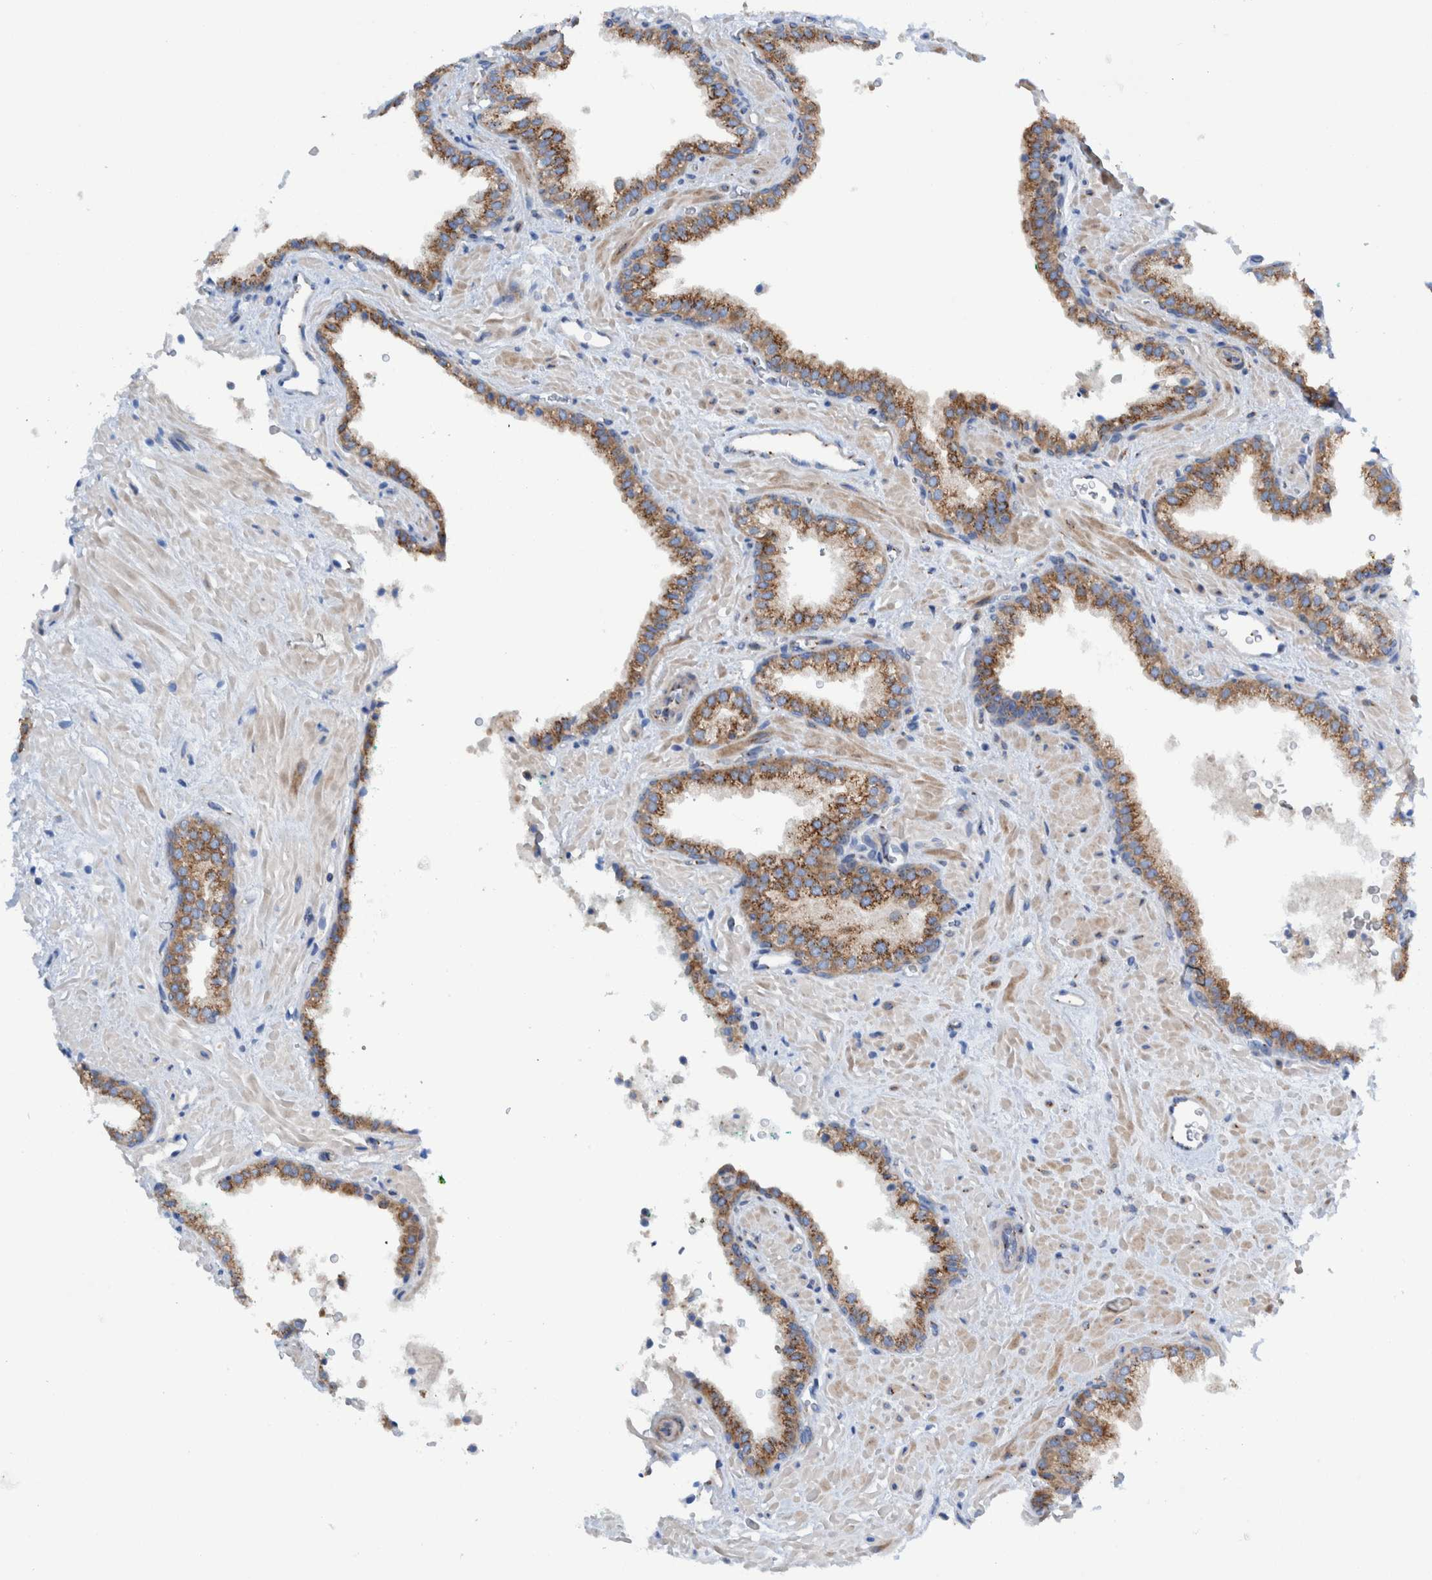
{"staining": {"intensity": "moderate", "quantity": ">75%", "location": "cytoplasmic/membranous"}, "tissue": "prostate cancer", "cell_type": "Tumor cells", "image_type": "cancer", "snomed": [{"axis": "morphology", "description": "Adenocarcinoma, Low grade"}, {"axis": "topography", "description": "Prostate"}], "caption": "Human low-grade adenocarcinoma (prostate) stained with a brown dye reveals moderate cytoplasmic/membranous positive positivity in about >75% of tumor cells.", "gene": "TRIM58", "patient": {"sex": "male", "age": 71}}